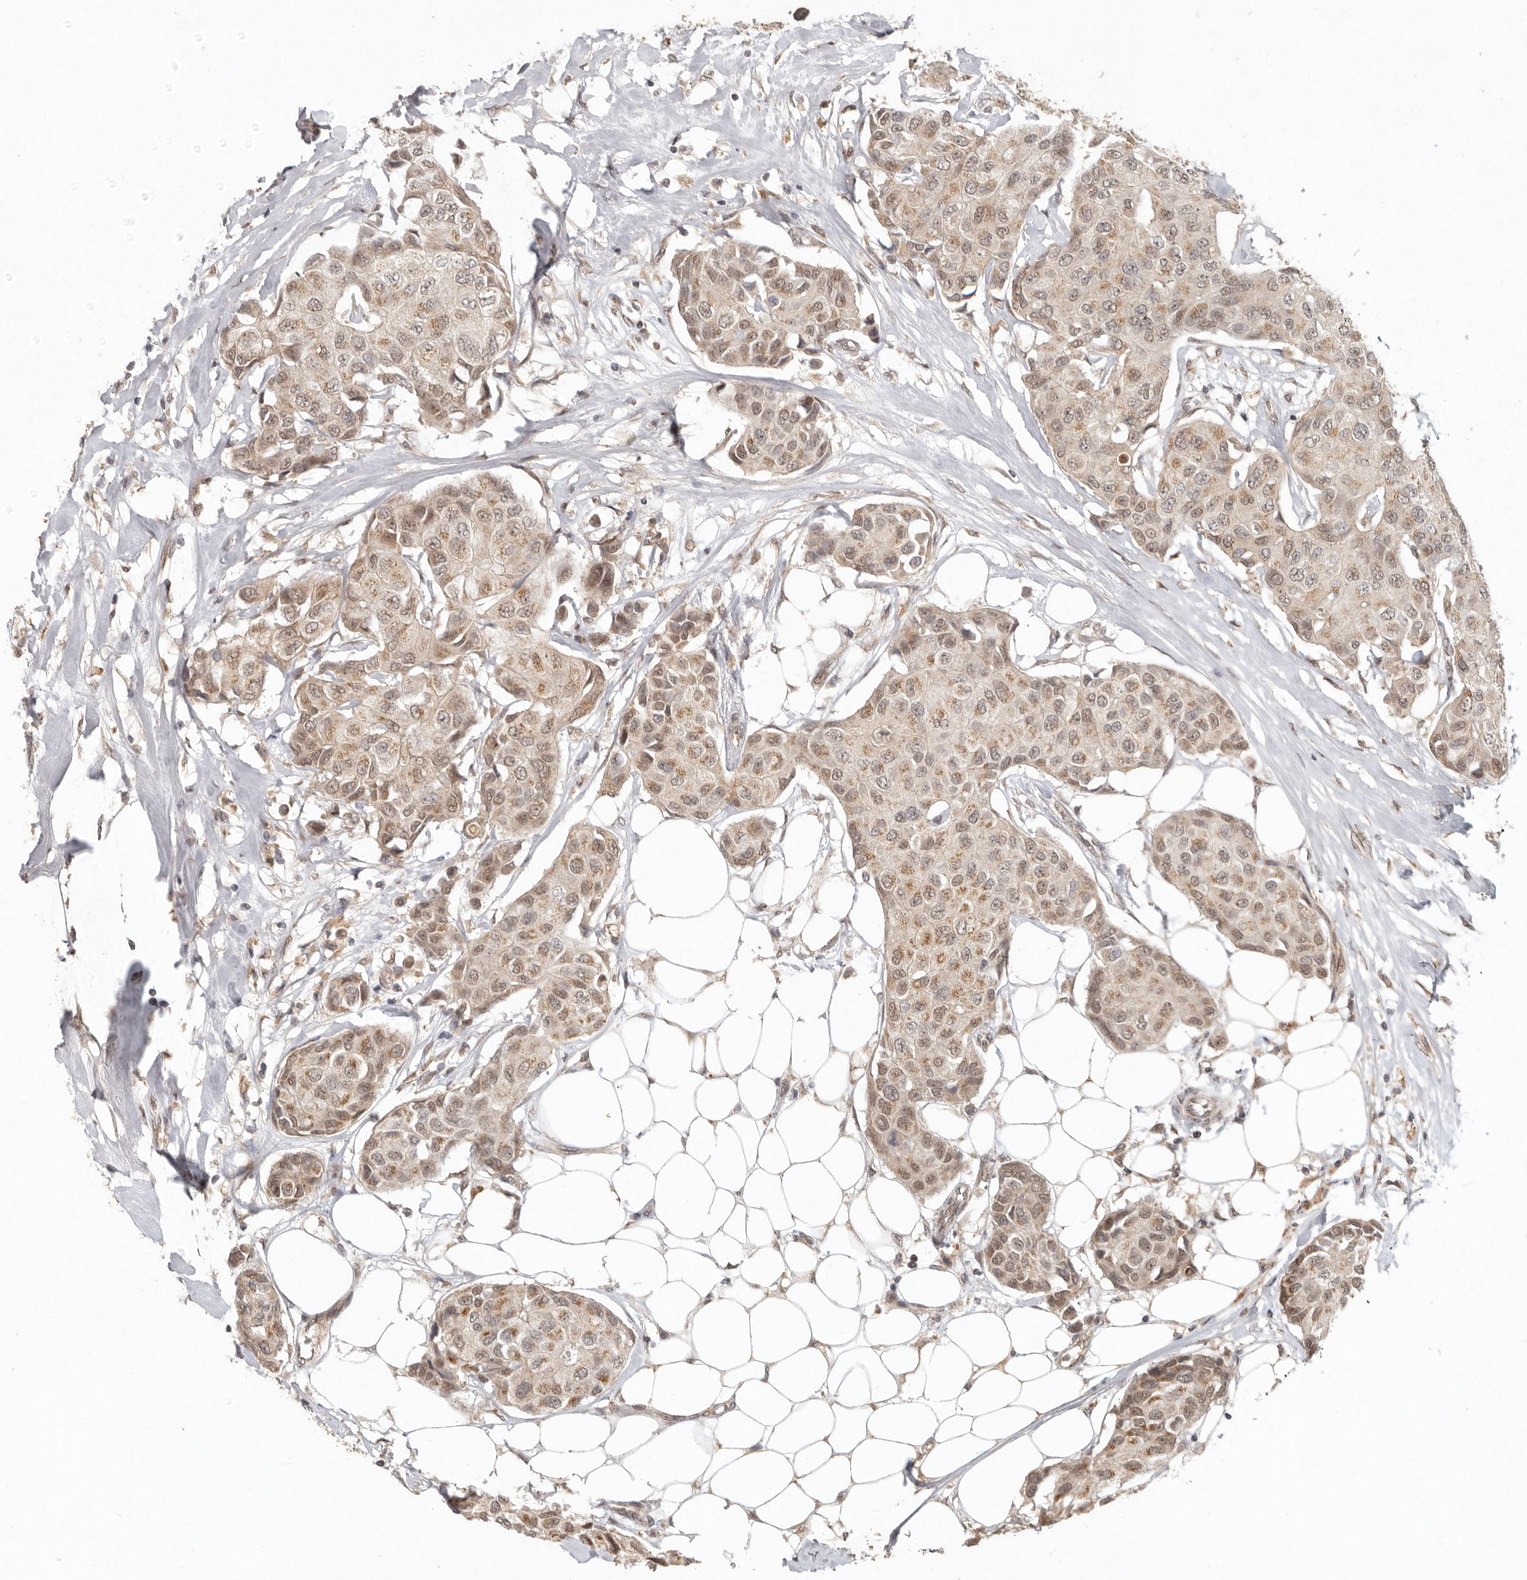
{"staining": {"intensity": "moderate", "quantity": ">75%", "location": "cytoplasmic/membranous,nuclear"}, "tissue": "breast cancer", "cell_type": "Tumor cells", "image_type": "cancer", "snomed": [{"axis": "morphology", "description": "Duct carcinoma"}, {"axis": "topography", "description": "Breast"}], "caption": "Breast cancer stained with DAB (3,3'-diaminobenzidine) immunohistochemistry exhibits medium levels of moderate cytoplasmic/membranous and nuclear expression in approximately >75% of tumor cells.", "gene": "LRRC75A", "patient": {"sex": "female", "age": 80}}